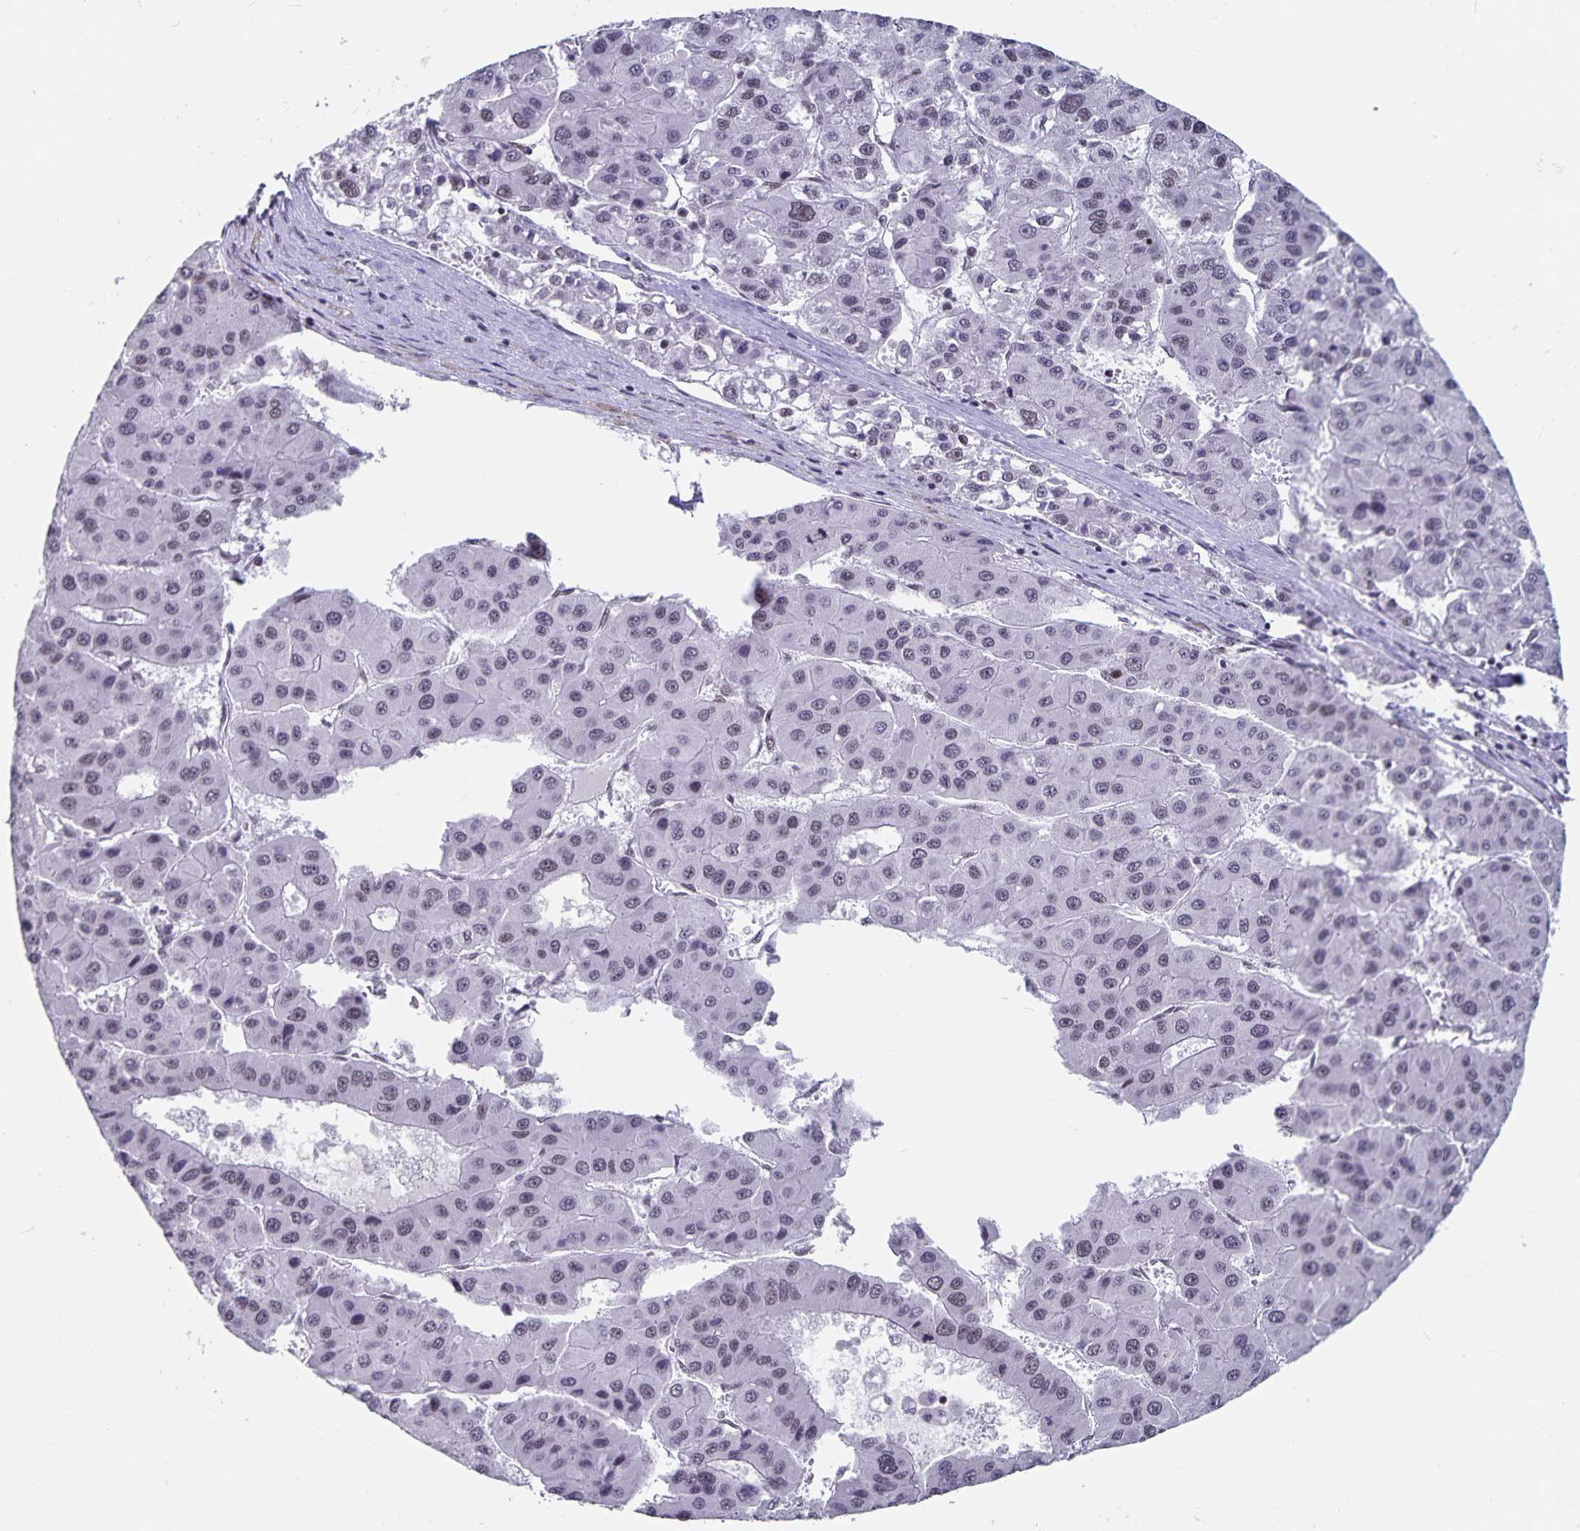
{"staining": {"intensity": "negative", "quantity": "none", "location": "none"}, "tissue": "liver cancer", "cell_type": "Tumor cells", "image_type": "cancer", "snomed": [{"axis": "morphology", "description": "Carcinoma, Hepatocellular, NOS"}, {"axis": "topography", "description": "Liver"}], "caption": "This image is of liver cancer (hepatocellular carcinoma) stained with immunohistochemistry (IHC) to label a protein in brown with the nuclei are counter-stained blue. There is no staining in tumor cells.", "gene": "PBX2", "patient": {"sex": "male", "age": 73}}